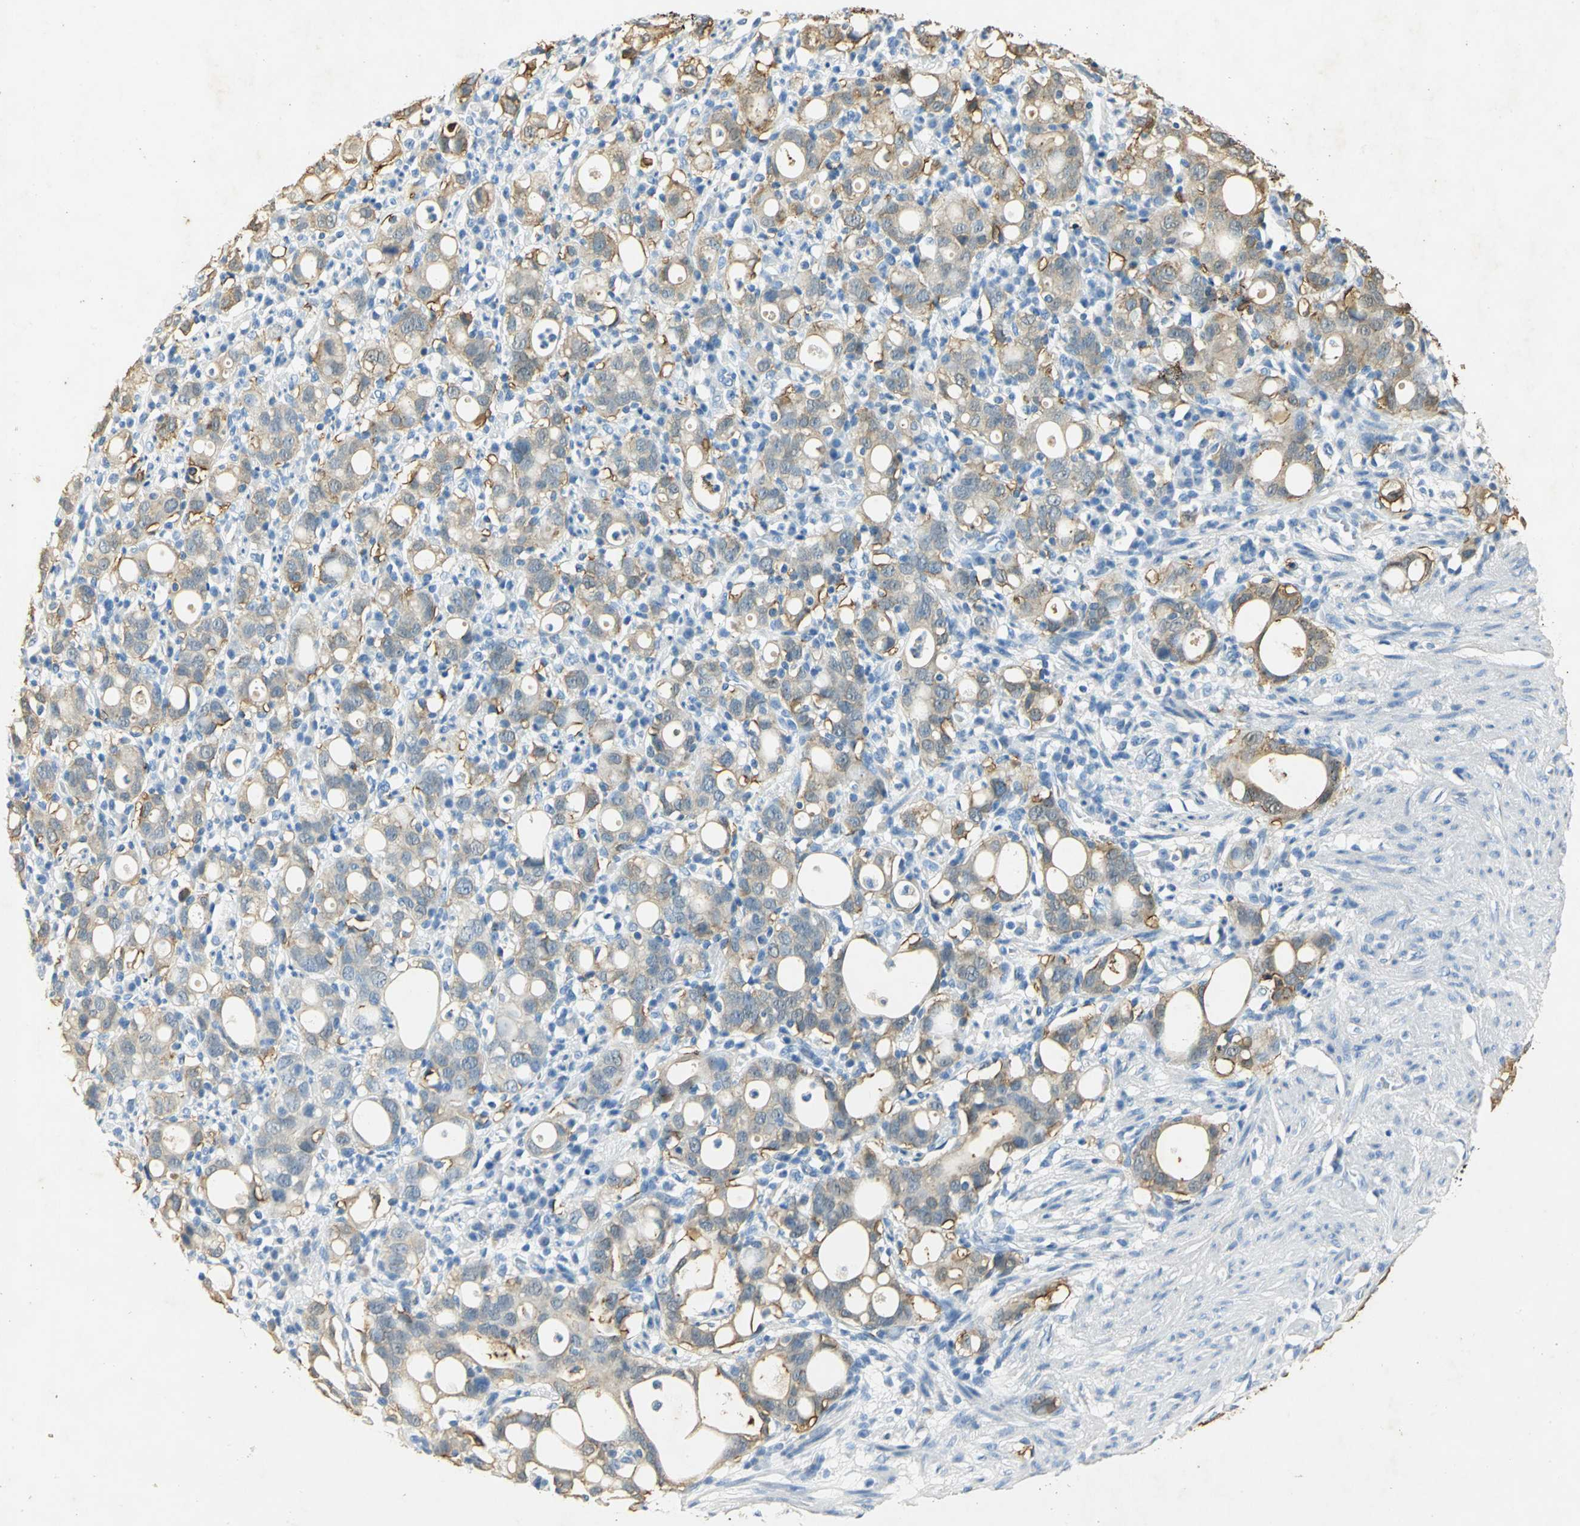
{"staining": {"intensity": "weak", "quantity": ">75%", "location": "cytoplasmic/membranous"}, "tissue": "stomach cancer", "cell_type": "Tumor cells", "image_type": "cancer", "snomed": [{"axis": "morphology", "description": "Adenocarcinoma, NOS"}, {"axis": "topography", "description": "Stomach"}], "caption": "Stomach adenocarcinoma stained with DAB immunohistochemistry shows low levels of weak cytoplasmic/membranous positivity in approximately >75% of tumor cells.", "gene": "ANXA4", "patient": {"sex": "female", "age": 75}}